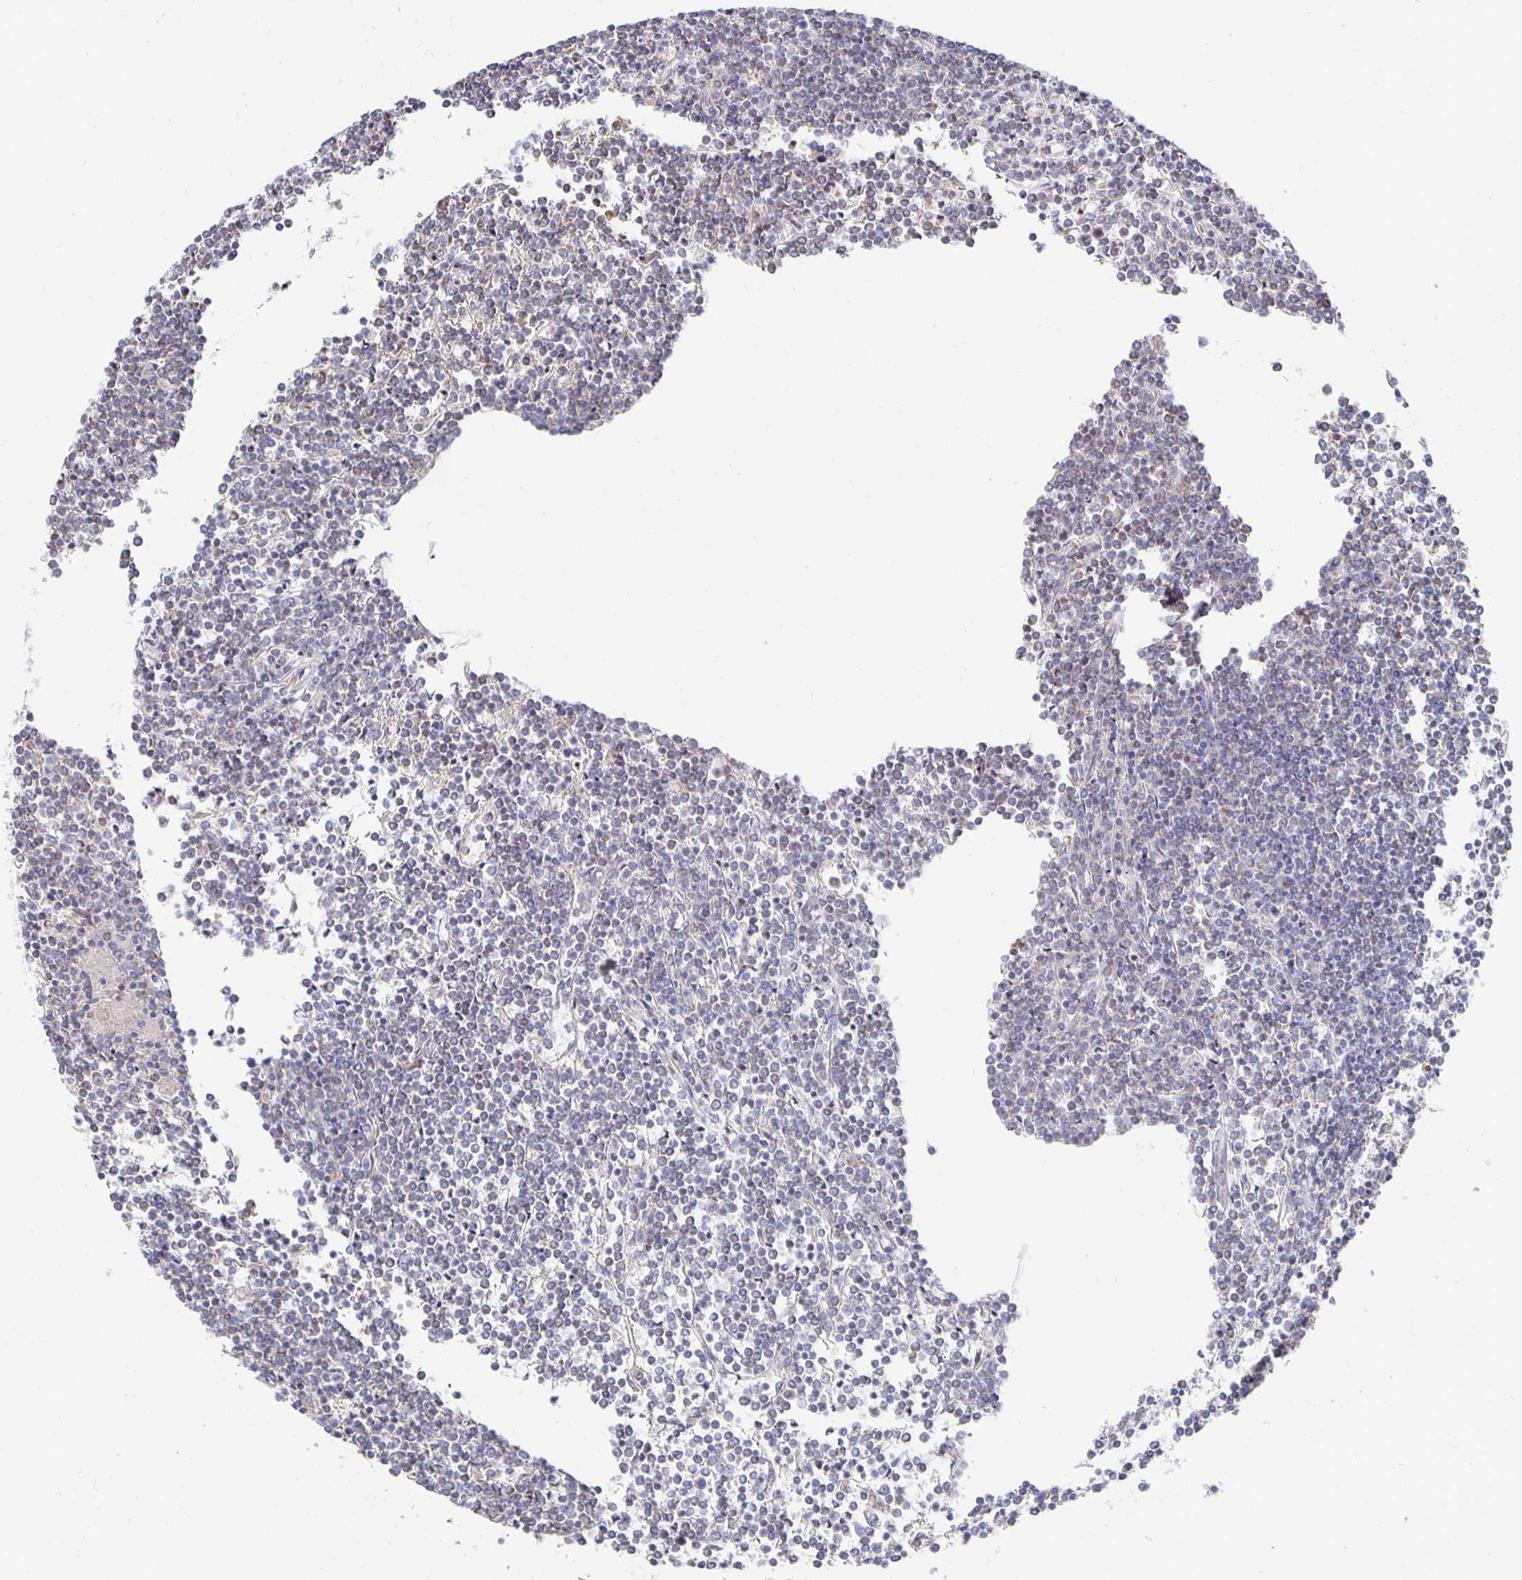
{"staining": {"intensity": "negative", "quantity": "none", "location": "none"}, "tissue": "lymphoma", "cell_type": "Tumor cells", "image_type": "cancer", "snomed": [{"axis": "morphology", "description": "Malignant lymphoma, non-Hodgkin's type, Low grade"}, {"axis": "topography", "description": "Spleen"}], "caption": "An image of low-grade malignant lymphoma, non-Hodgkin's type stained for a protein demonstrates no brown staining in tumor cells. (IHC, brightfield microscopy, high magnification).", "gene": "NKX2-8", "patient": {"sex": "female", "age": 19}}